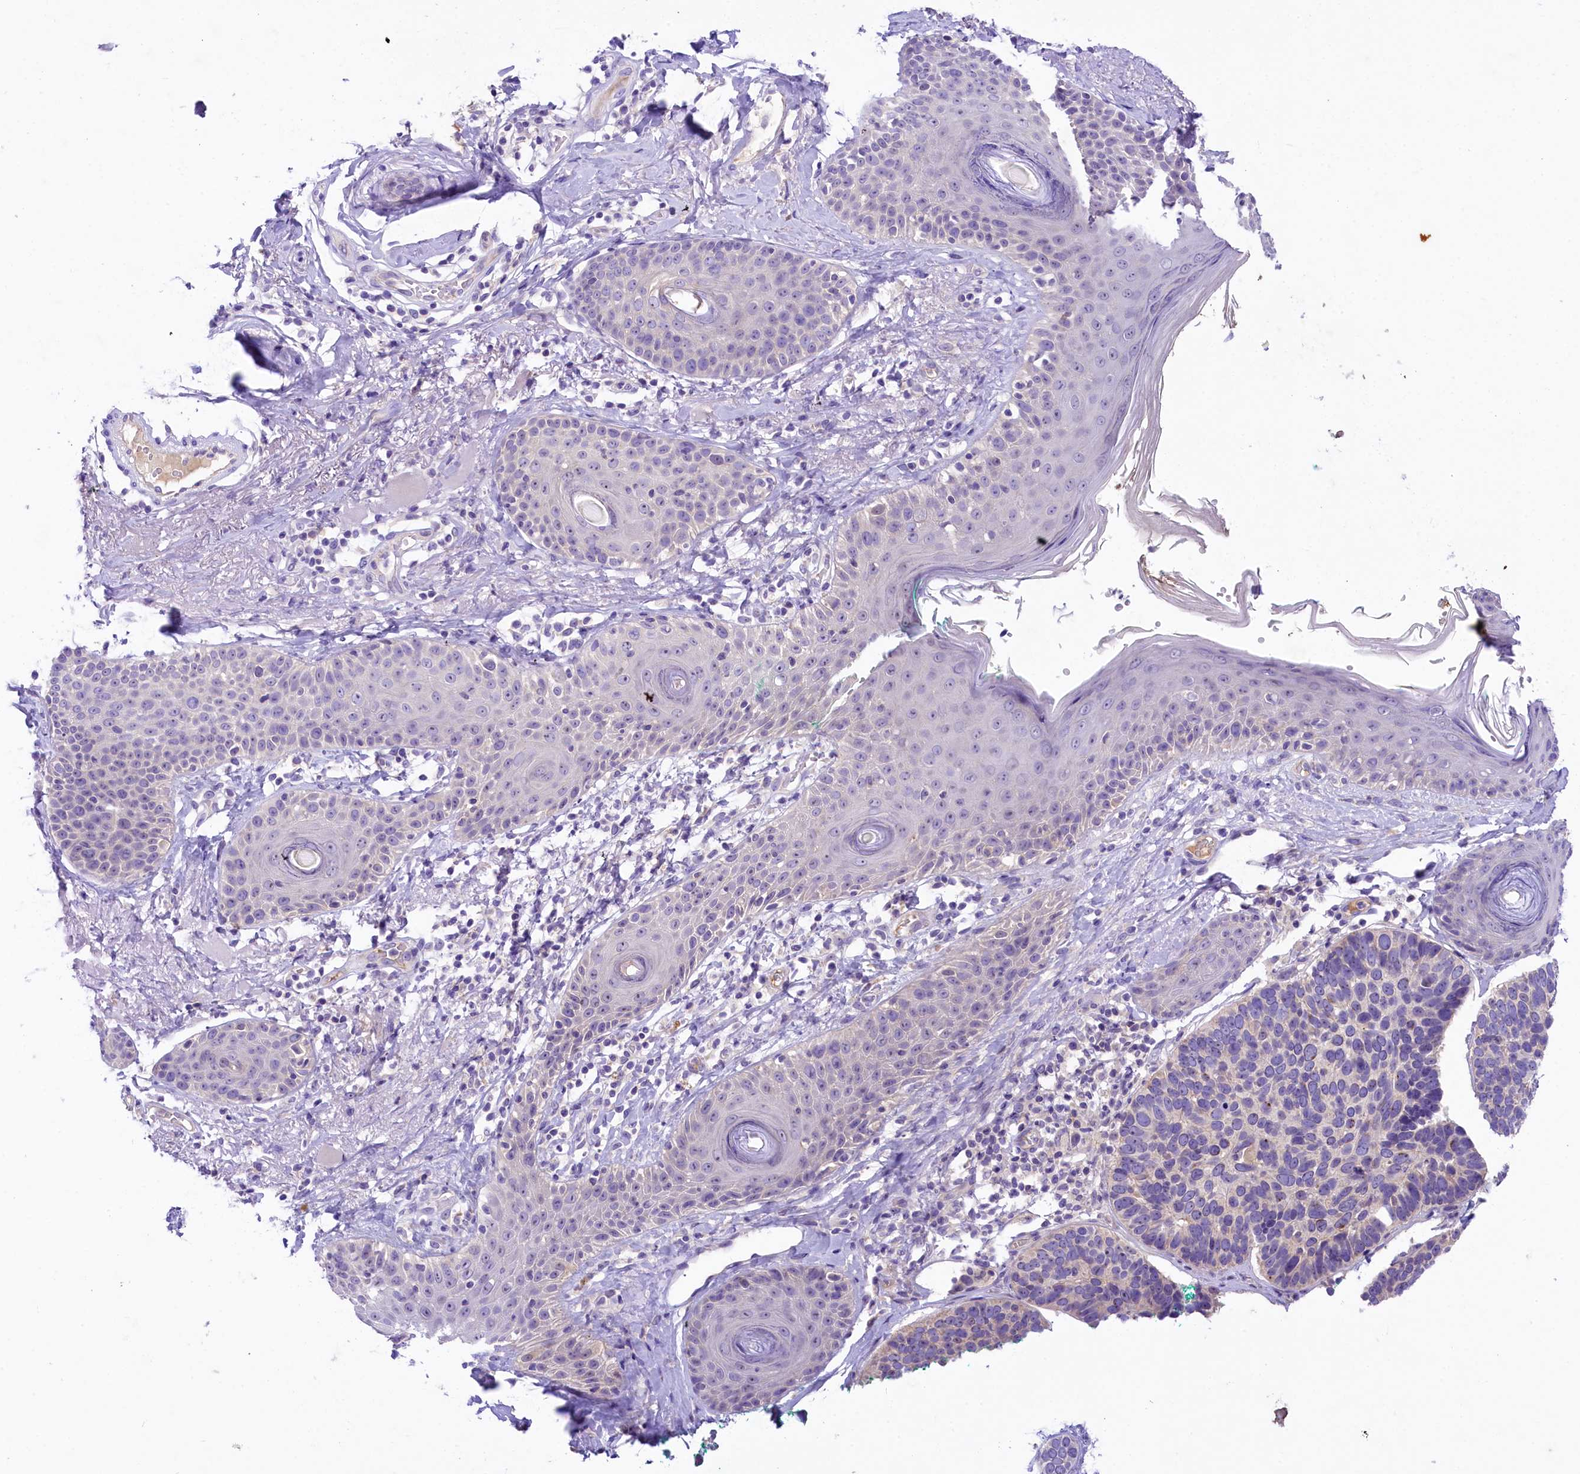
{"staining": {"intensity": "negative", "quantity": "none", "location": "none"}, "tissue": "skin cancer", "cell_type": "Tumor cells", "image_type": "cancer", "snomed": [{"axis": "morphology", "description": "Basal cell carcinoma"}, {"axis": "topography", "description": "Skin"}], "caption": "High magnification brightfield microscopy of skin basal cell carcinoma stained with DAB (brown) and counterstained with hematoxylin (blue): tumor cells show no significant staining. The staining was performed using DAB (3,3'-diaminobenzidine) to visualize the protein expression in brown, while the nuclei were stained in blue with hematoxylin (Magnification: 20x).", "gene": "UBXN6", "patient": {"sex": "male", "age": 62}}